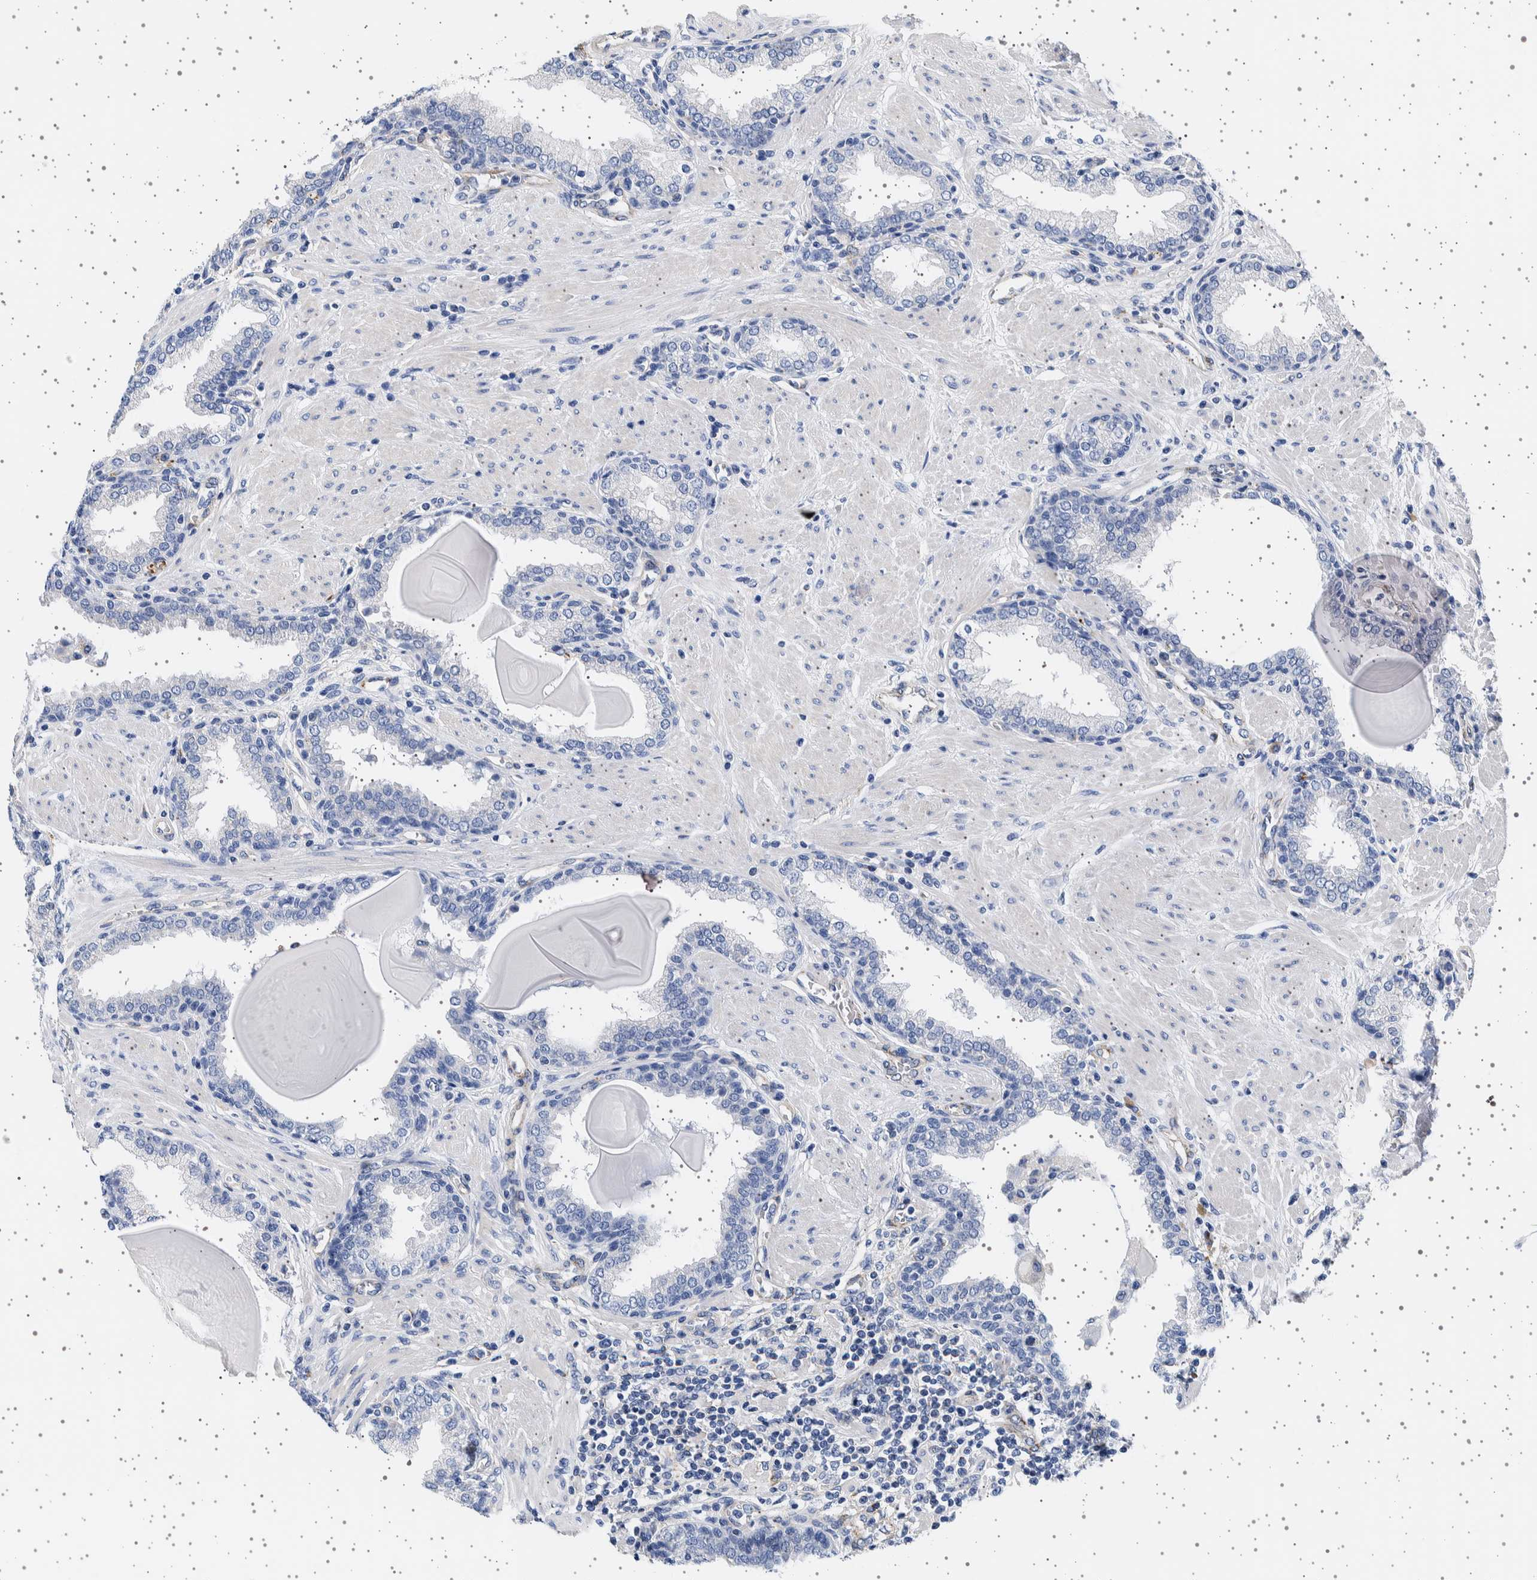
{"staining": {"intensity": "negative", "quantity": "none", "location": "none"}, "tissue": "prostate", "cell_type": "Glandular cells", "image_type": "normal", "snomed": [{"axis": "morphology", "description": "Normal tissue, NOS"}, {"axis": "topography", "description": "Prostate"}], "caption": "DAB immunohistochemical staining of unremarkable human prostate reveals no significant staining in glandular cells. (Brightfield microscopy of DAB (3,3'-diaminobenzidine) immunohistochemistry at high magnification).", "gene": "SEPTIN4", "patient": {"sex": "male", "age": 51}}